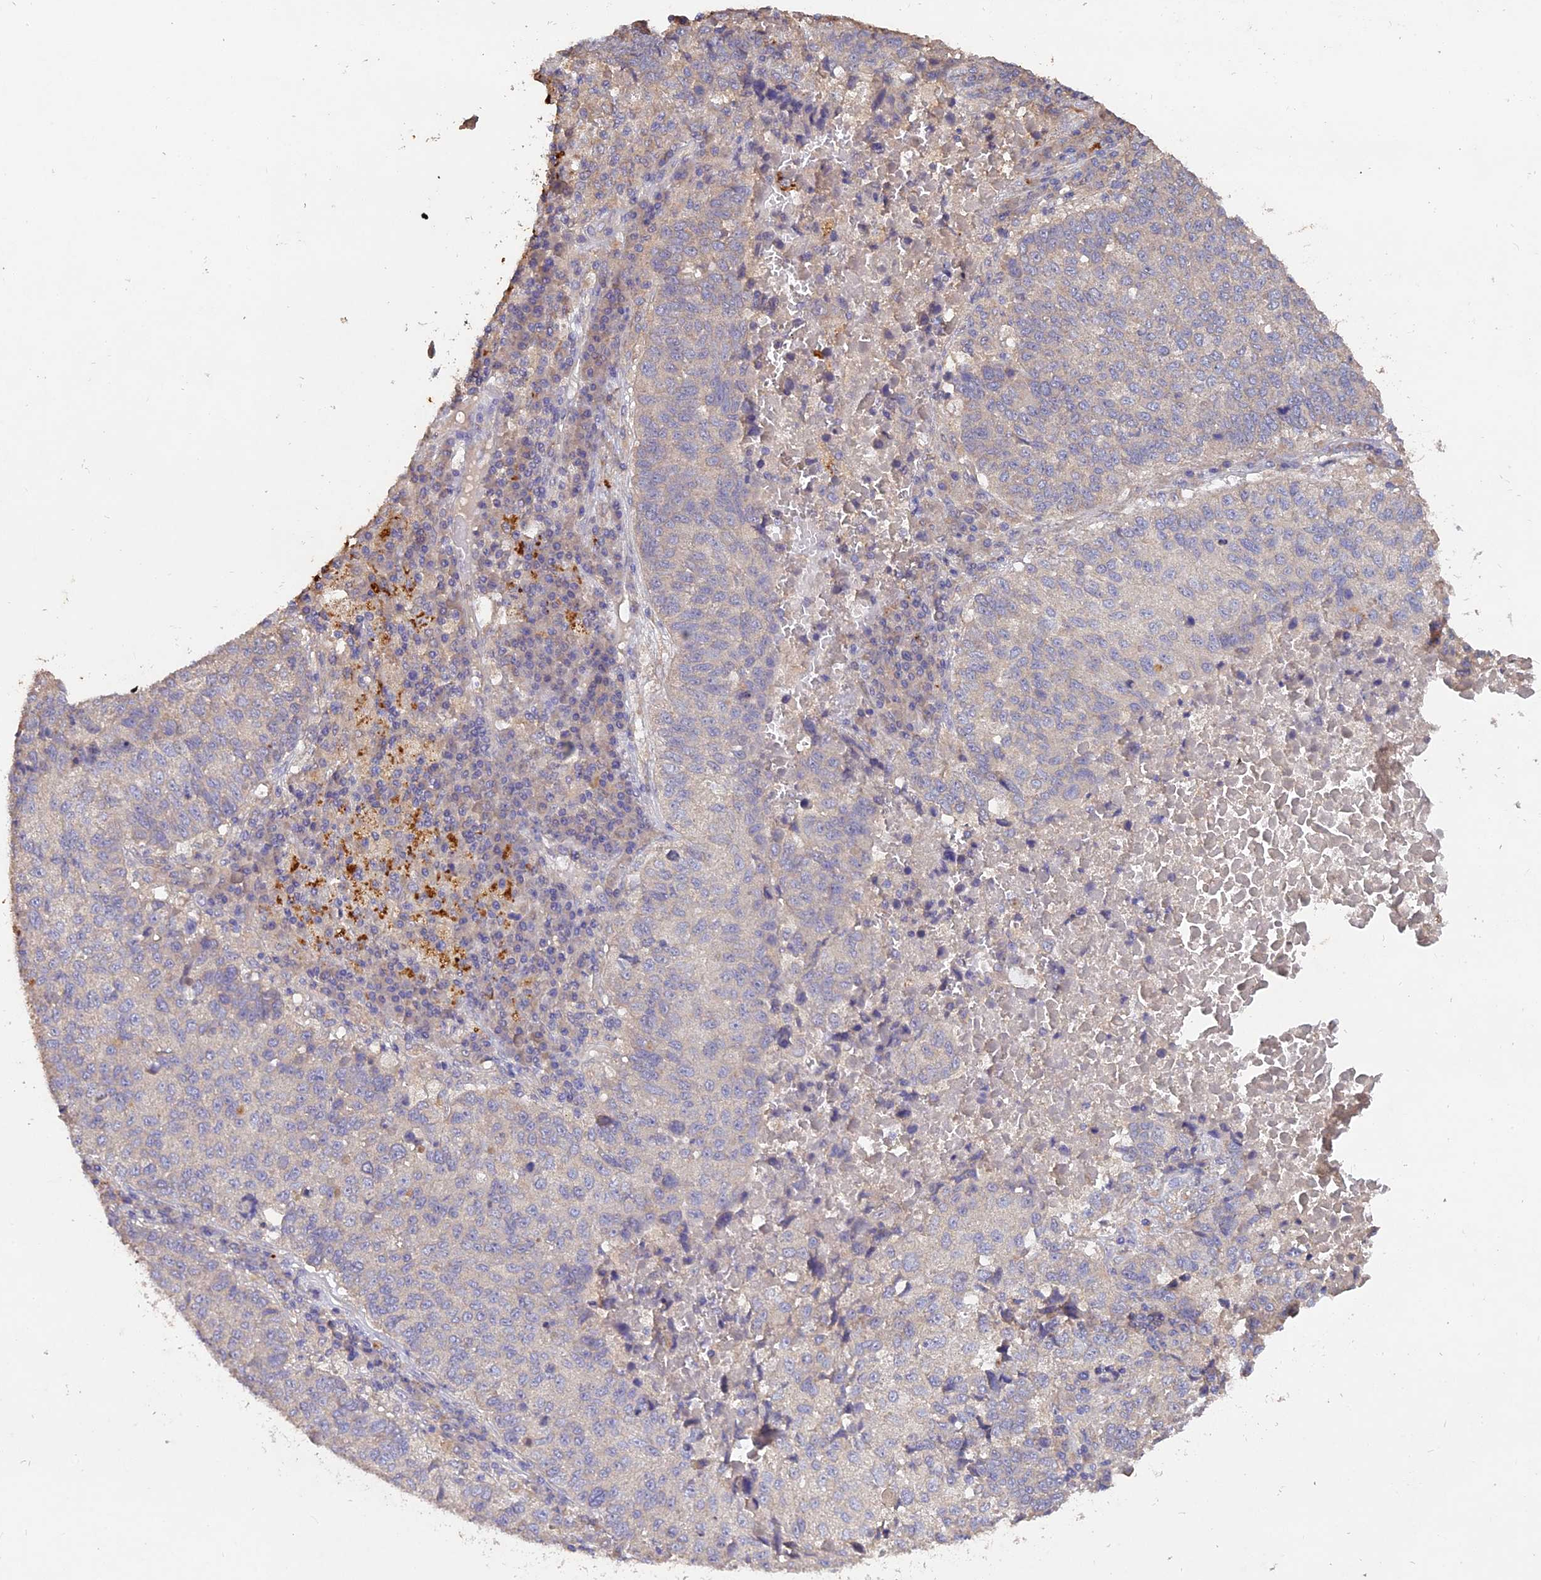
{"staining": {"intensity": "negative", "quantity": "none", "location": "none"}, "tissue": "lung cancer", "cell_type": "Tumor cells", "image_type": "cancer", "snomed": [{"axis": "morphology", "description": "Squamous cell carcinoma, NOS"}, {"axis": "topography", "description": "Lung"}], "caption": "Tumor cells are negative for protein expression in human lung cancer.", "gene": "SLC26A4", "patient": {"sex": "male", "age": 73}}